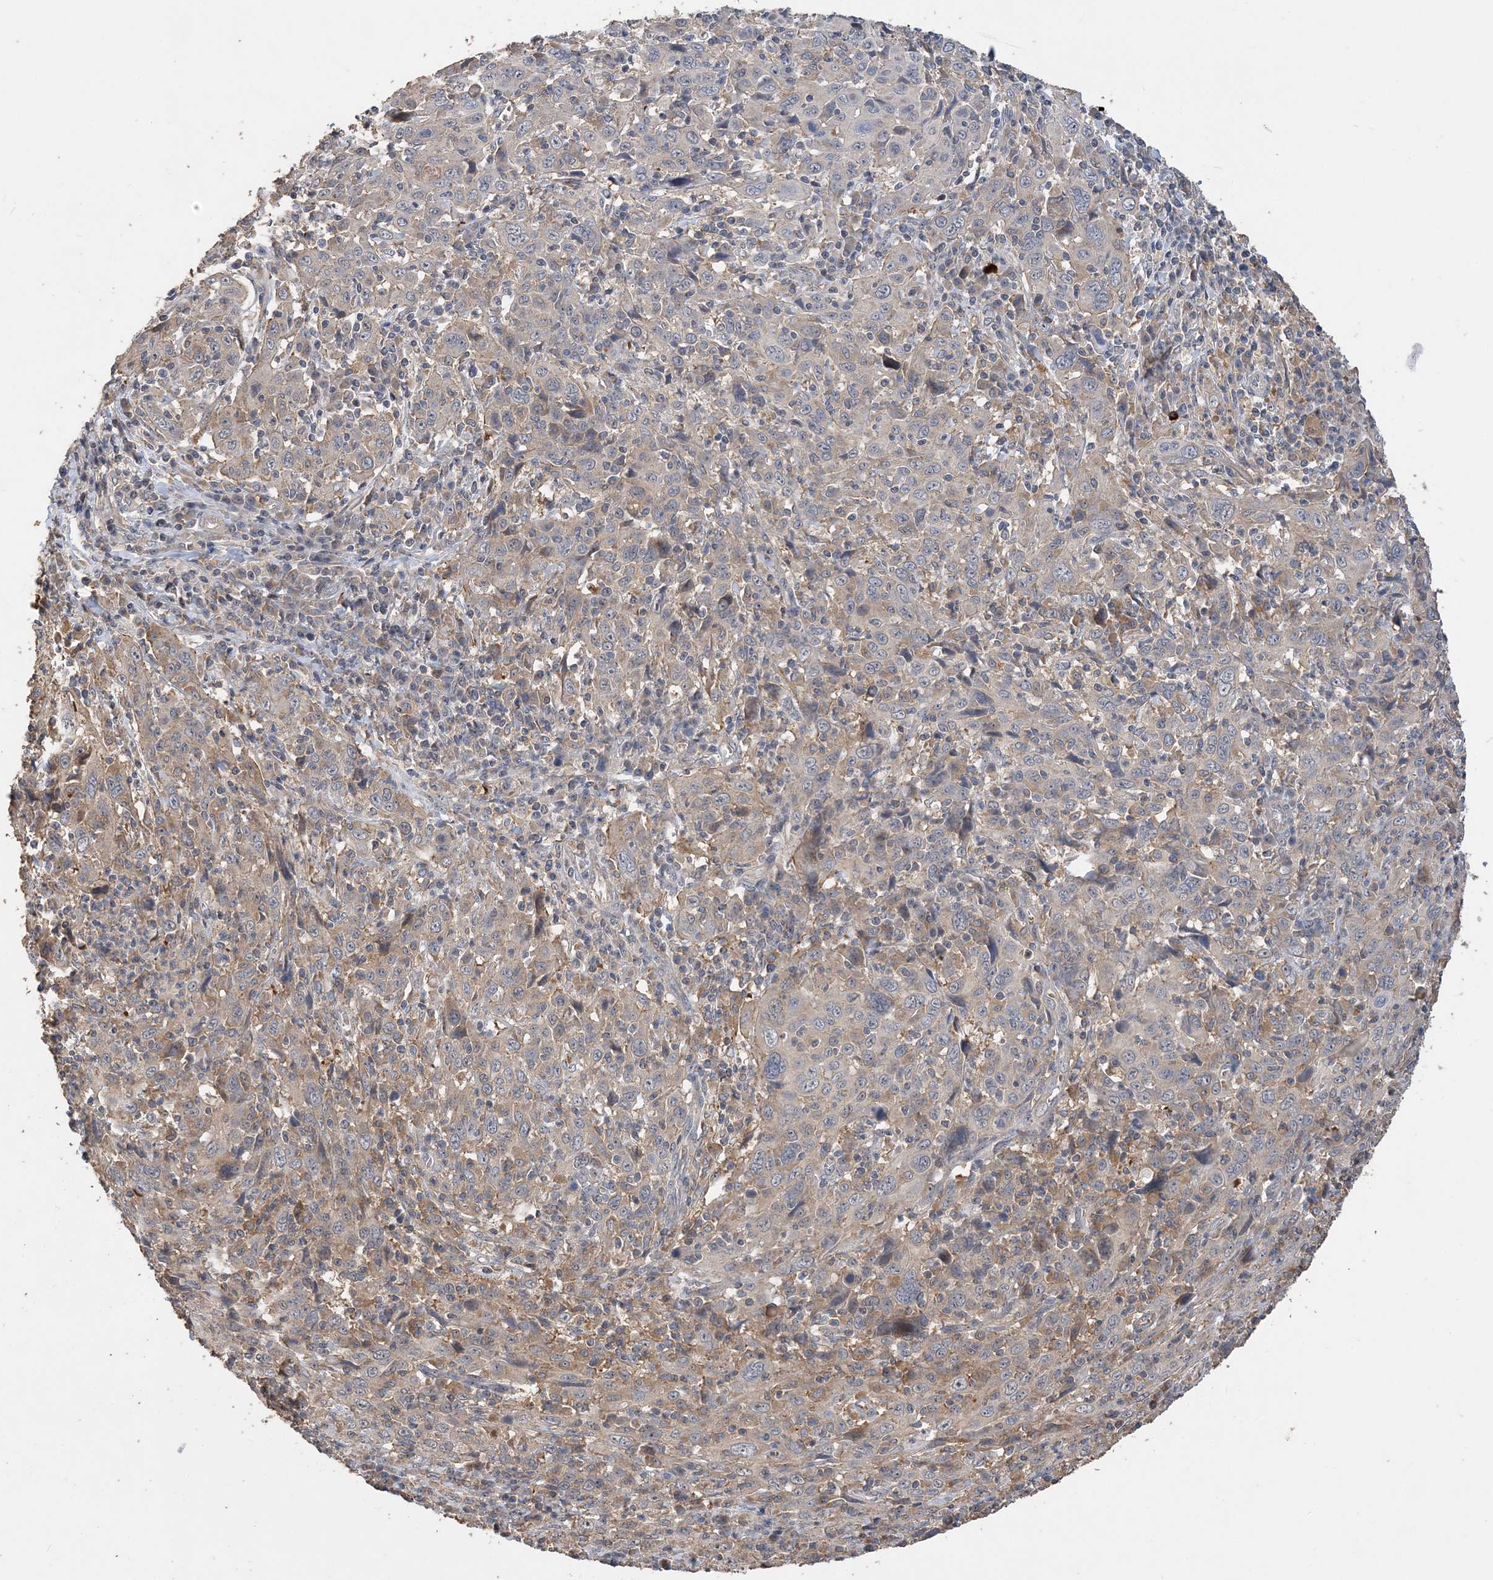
{"staining": {"intensity": "moderate", "quantity": "<25%", "location": "cytoplasmic/membranous"}, "tissue": "cervical cancer", "cell_type": "Tumor cells", "image_type": "cancer", "snomed": [{"axis": "morphology", "description": "Squamous cell carcinoma, NOS"}, {"axis": "topography", "description": "Cervix"}], "caption": "Tumor cells exhibit moderate cytoplasmic/membranous positivity in about <25% of cells in cervical squamous cell carcinoma.", "gene": "GRINA", "patient": {"sex": "female", "age": 46}}